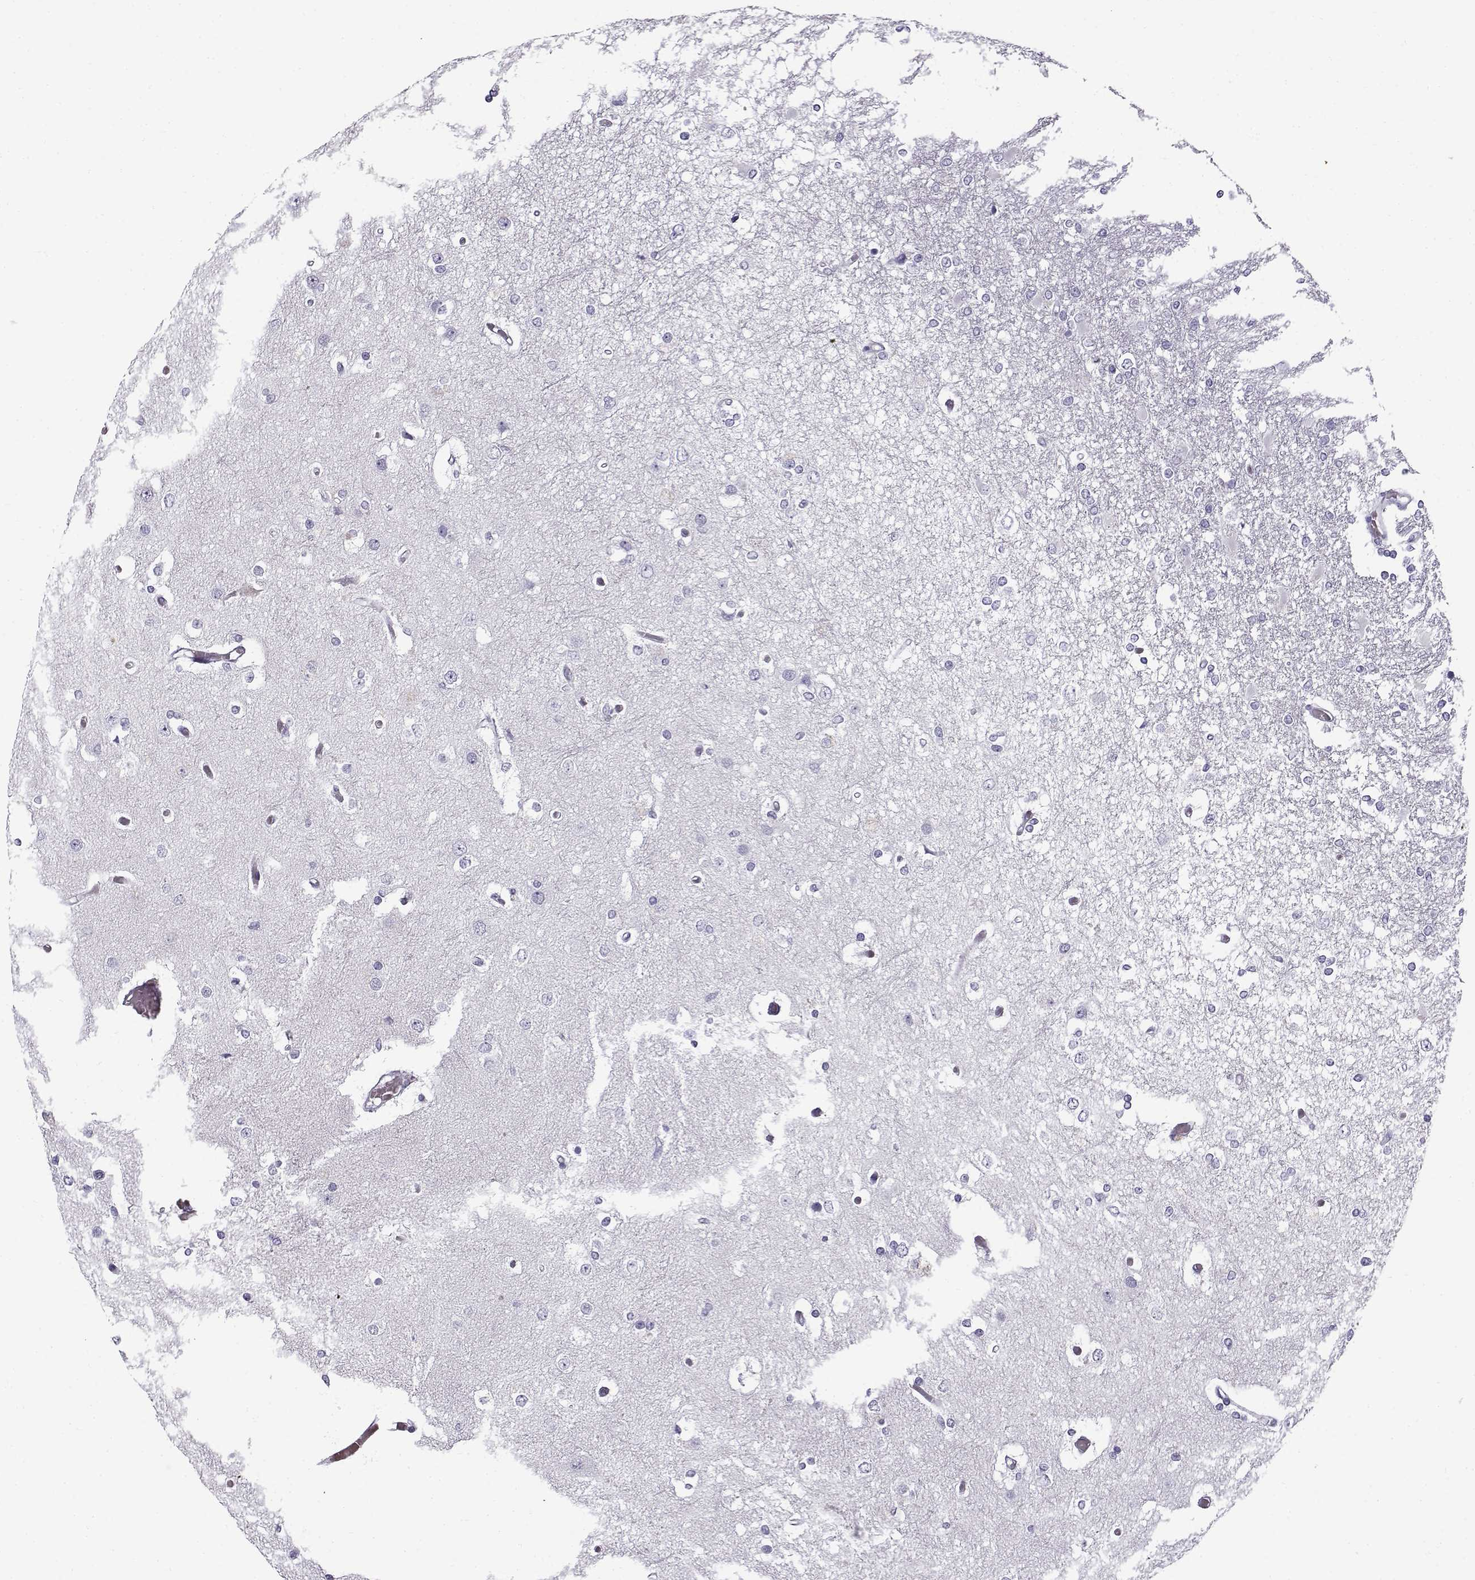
{"staining": {"intensity": "negative", "quantity": "none", "location": "none"}, "tissue": "glioma", "cell_type": "Tumor cells", "image_type": "cancer", "snomed": [{"axis": "morphology", "description": "Glioma, malignant, High grade"}, {"axis": "topography", "description": "Cerebral cortex"}], "caption": "Immunohistochemical staining of human glioma demonstrates no significant expression in tumor cells.", "gene": "GTSF1L", "patient": {"sex": "male", "age": 79}}